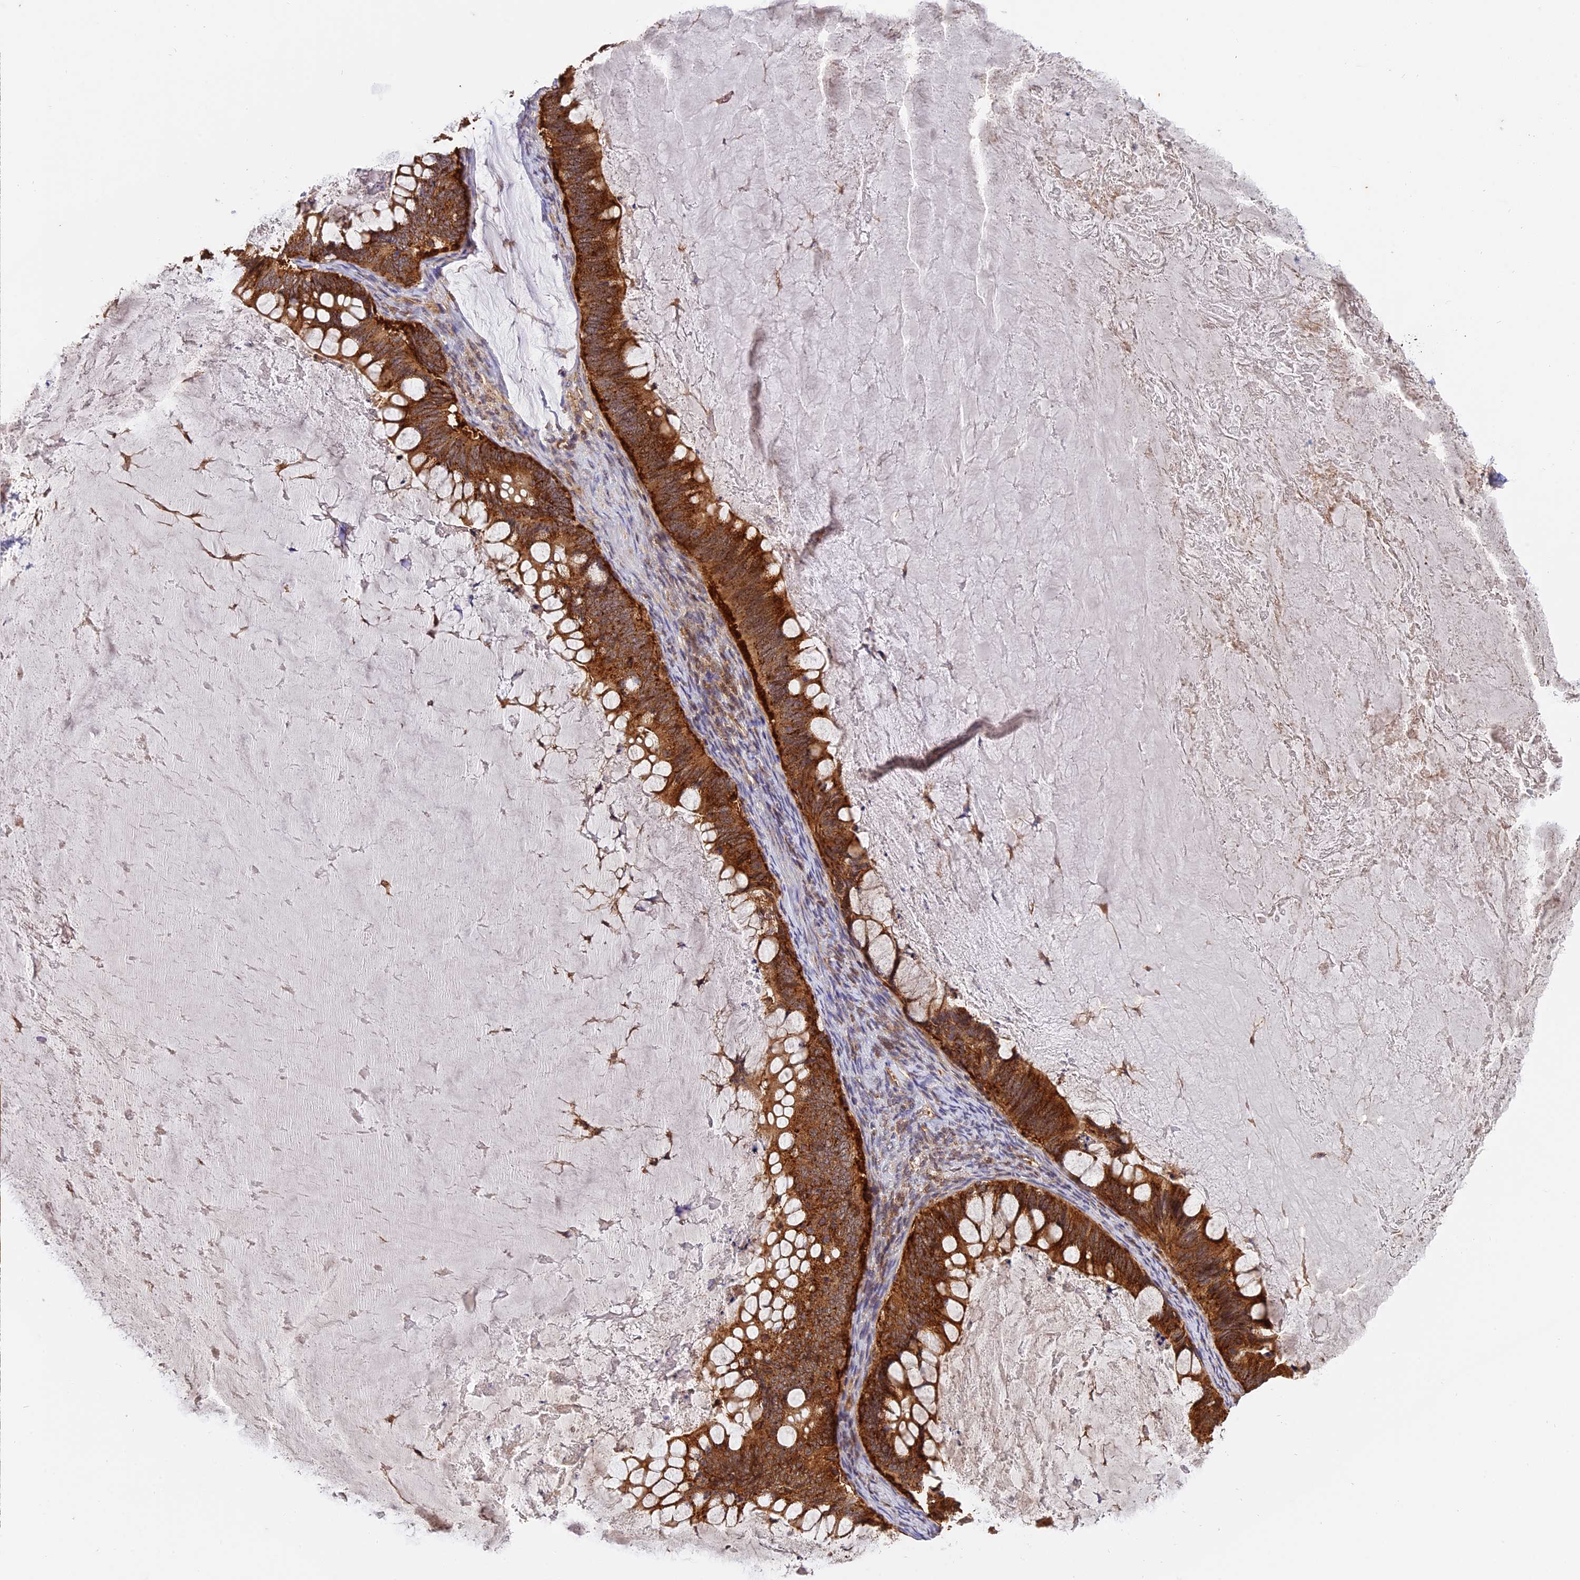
{"staining": {"intensity": "strong", "quantity": ">75%", "location": "cytoplasmic/membranous"}, "tissue": "ovarian cancer", "cell_type": "Tumor cells", "image_type": "cancer", "snomed": [{"axis": "morphology", "description": "Cystadenocarcinoma, mucinous, NOS"}, {"axis": "topography", "description": "Ovary"}], "caption": "Strong cytoplasmic/membranous protein positivity is seen in approximately >75% of tumor cells in ovarian cancer. The staining was performed using DAB, with brown indicating positive protein expression. Nuclei are stained blue with hematoxylin.", "gene": "PEX3", "patient": {"sex": "female", "age": 61}}